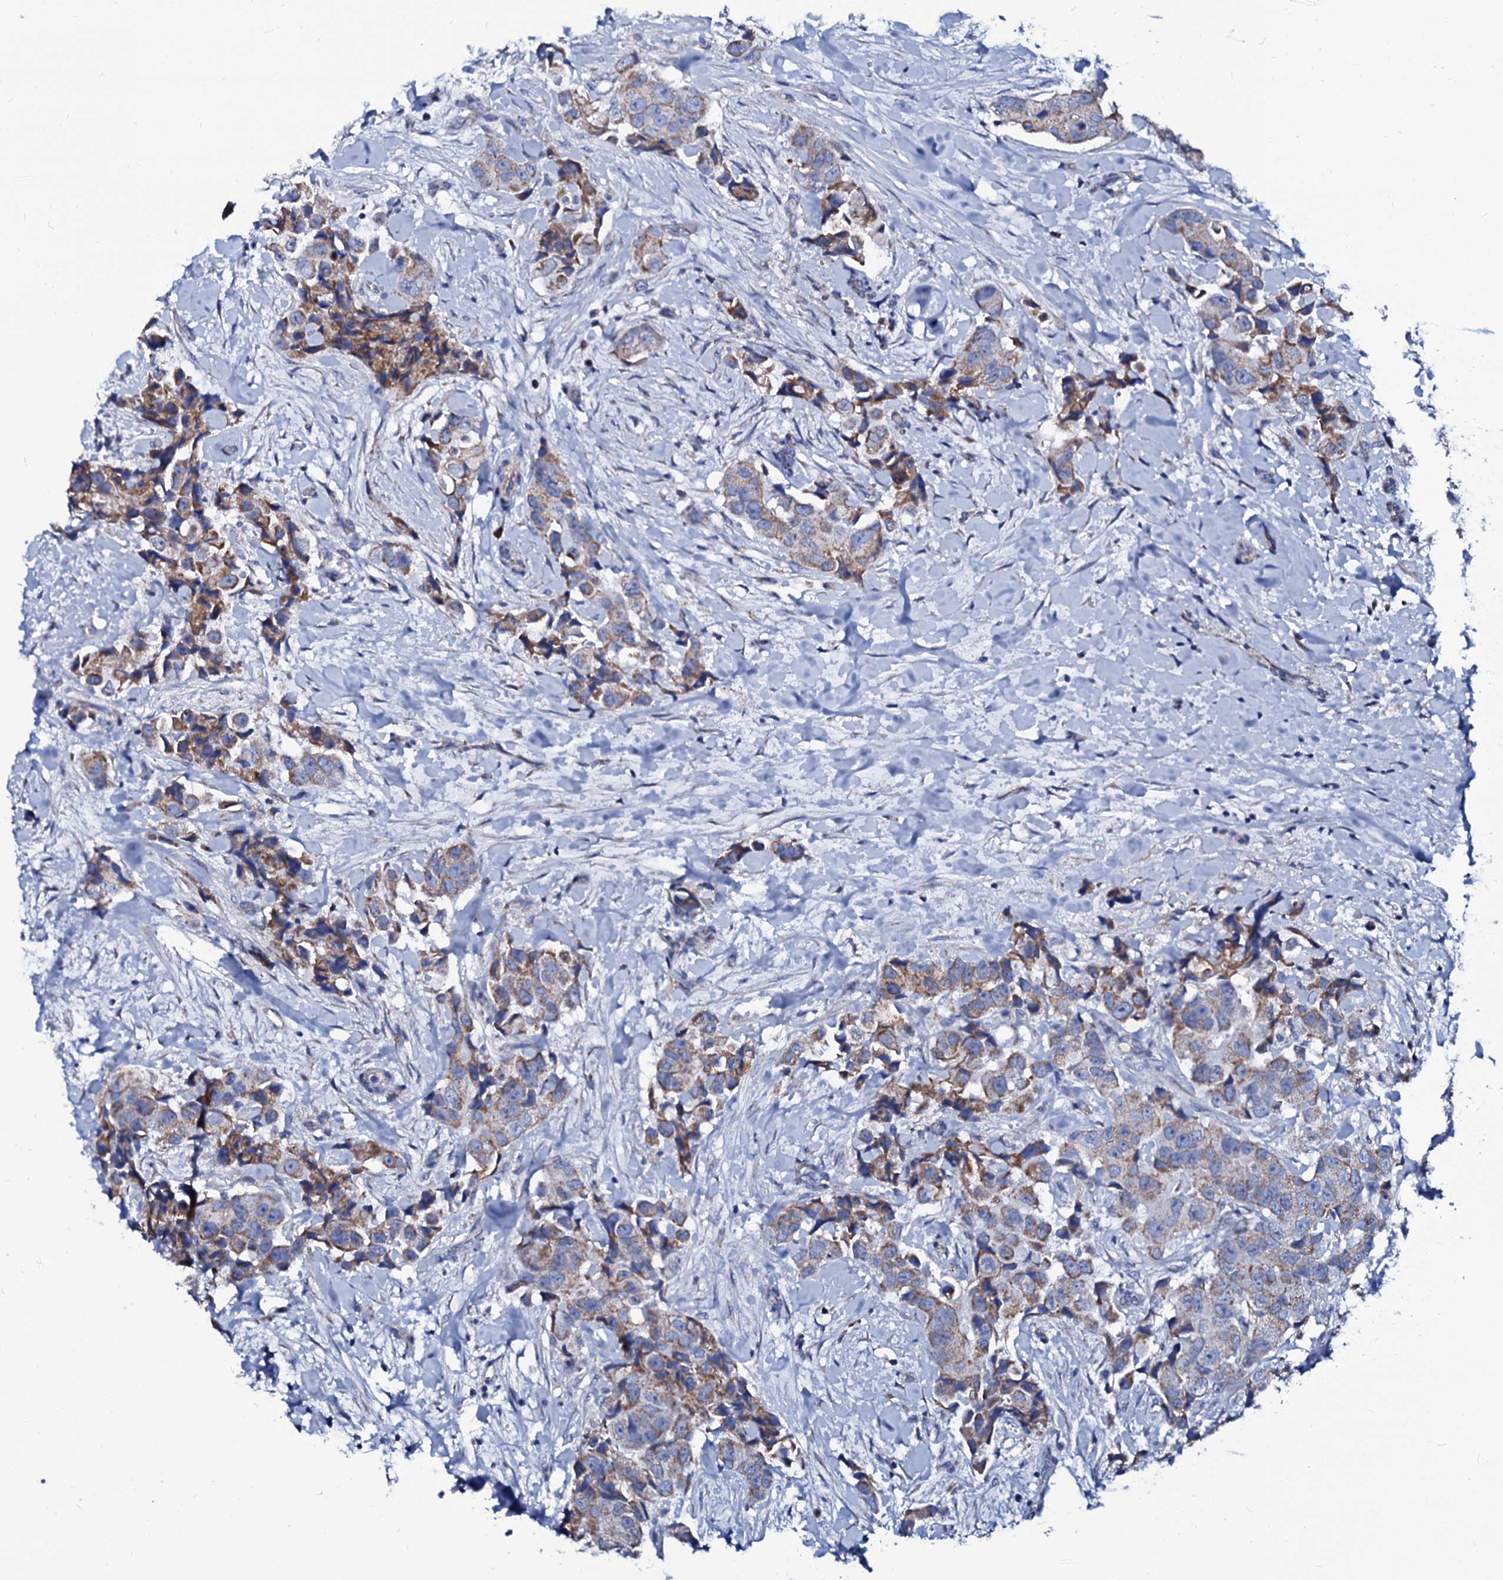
{"staining": {"intensity": "moderate", "quantity": ">75%", "location": "cytoplasmic/membranous"}, "tissue": "breast cancer", "cell_type": "Tumor cells", "image_type": "cancer", "snomed": [{"axis": "morphology", "description": "Normal tissue, NOS"}, {"axis": "morphology", "description": "Duct carcinoma"}, {"axis": "topography", "description": "Breast"}], "caption": "Protein analysis of breast cancer tissue shows moderate cytoplasmic/membranous staining in approximately >75% of tumor cells.", "gene": "SLC37A4", "patient": {"sex": "female", "age": 62}}